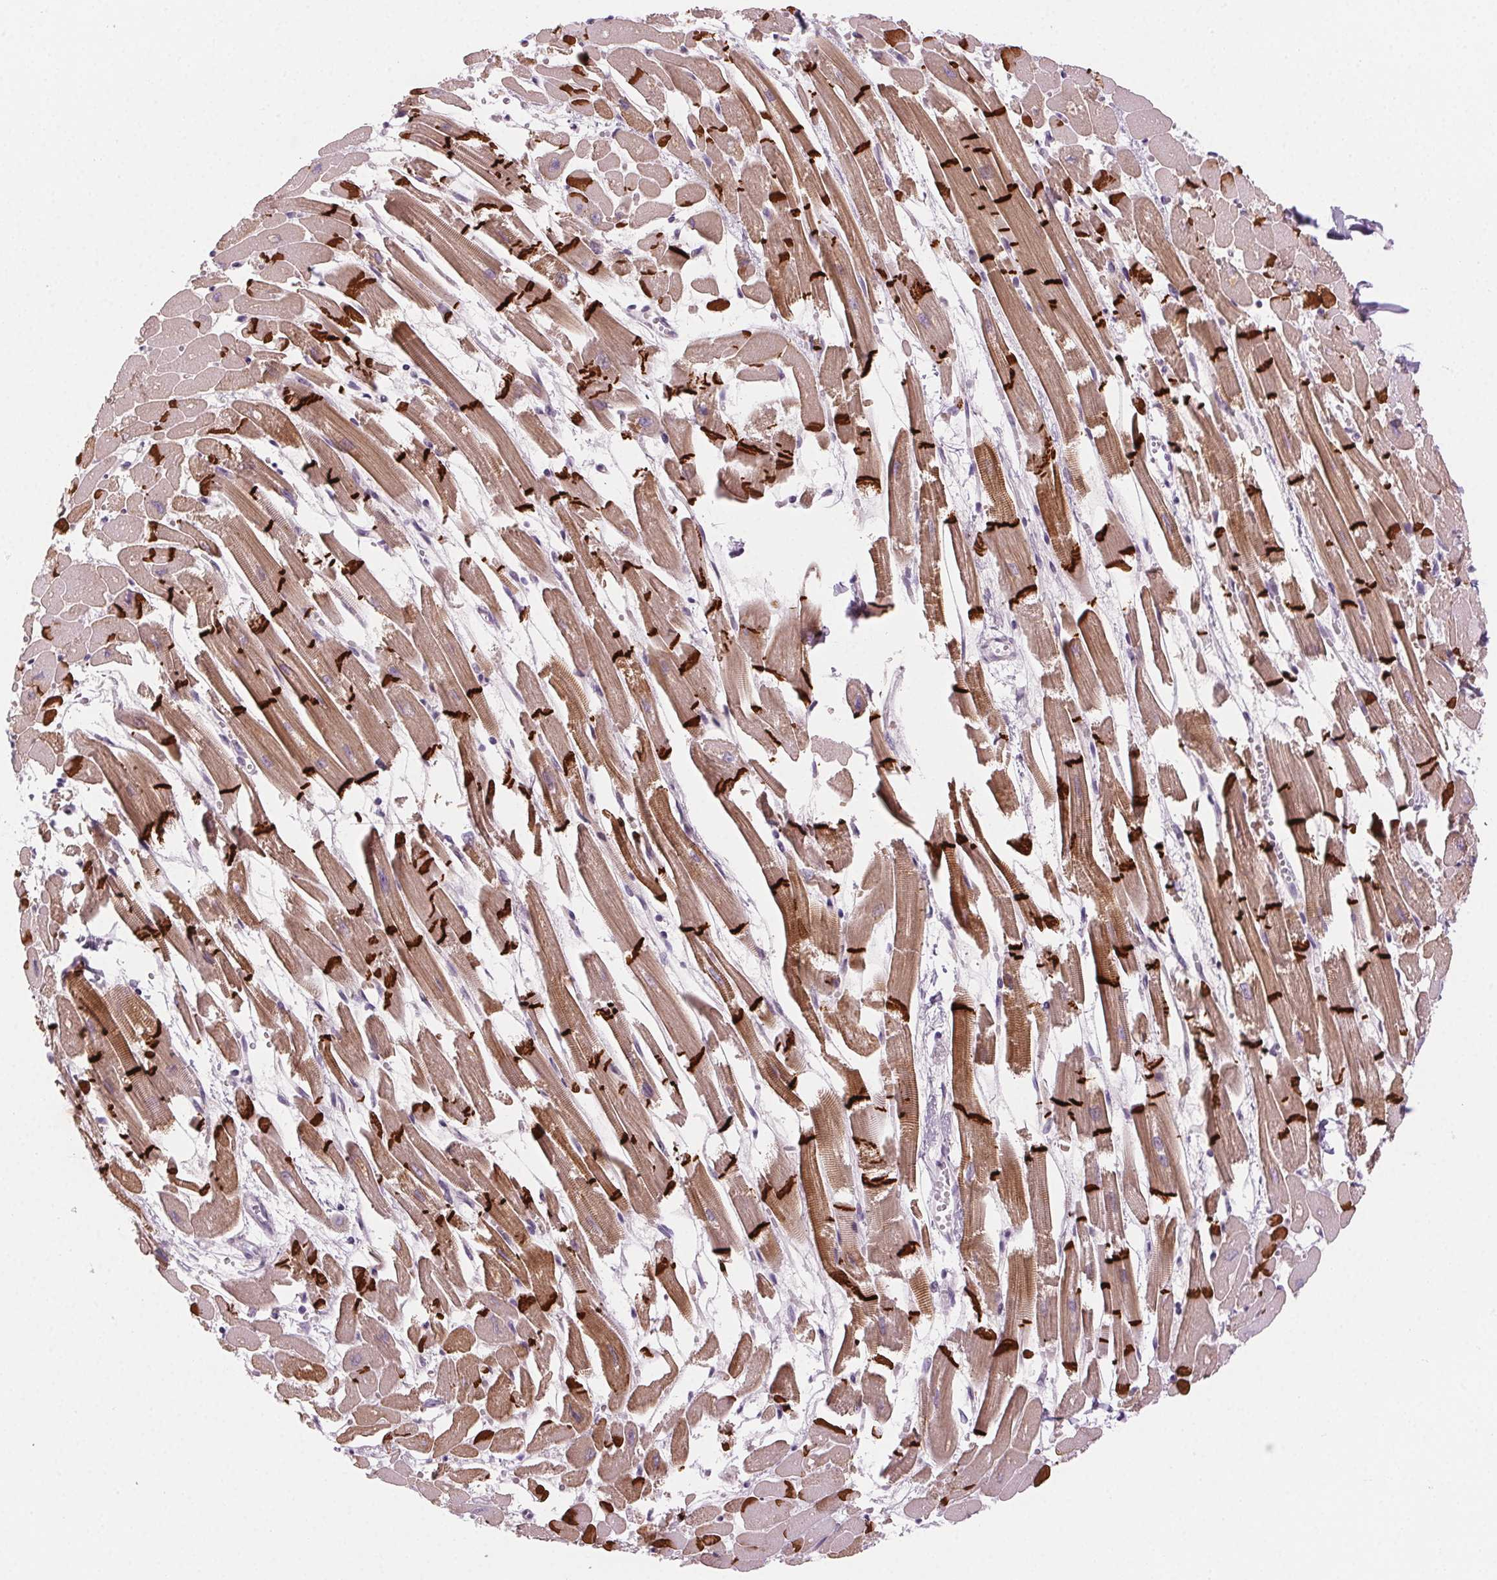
{"staining": {"intensity": "strong", "quantity": "25%-75%", "location": "cytoplasmic/membranous"}, "tissue": "heart muscle", "cell_type": "Cardiomyocytes", "image_type": "normal", "snomed": [{"axis": "morphology", "description": "Normal tissue, NOS"}, {"axis": "topography", "description": "Heart"}], "caption": "A brown stain labels strong cytoplasmic/membranous expression of a protein in cardiomyocytes of benign human heart muscle.", "gene": "HSF5", "patient": {"sex": "female", "age": 52}}